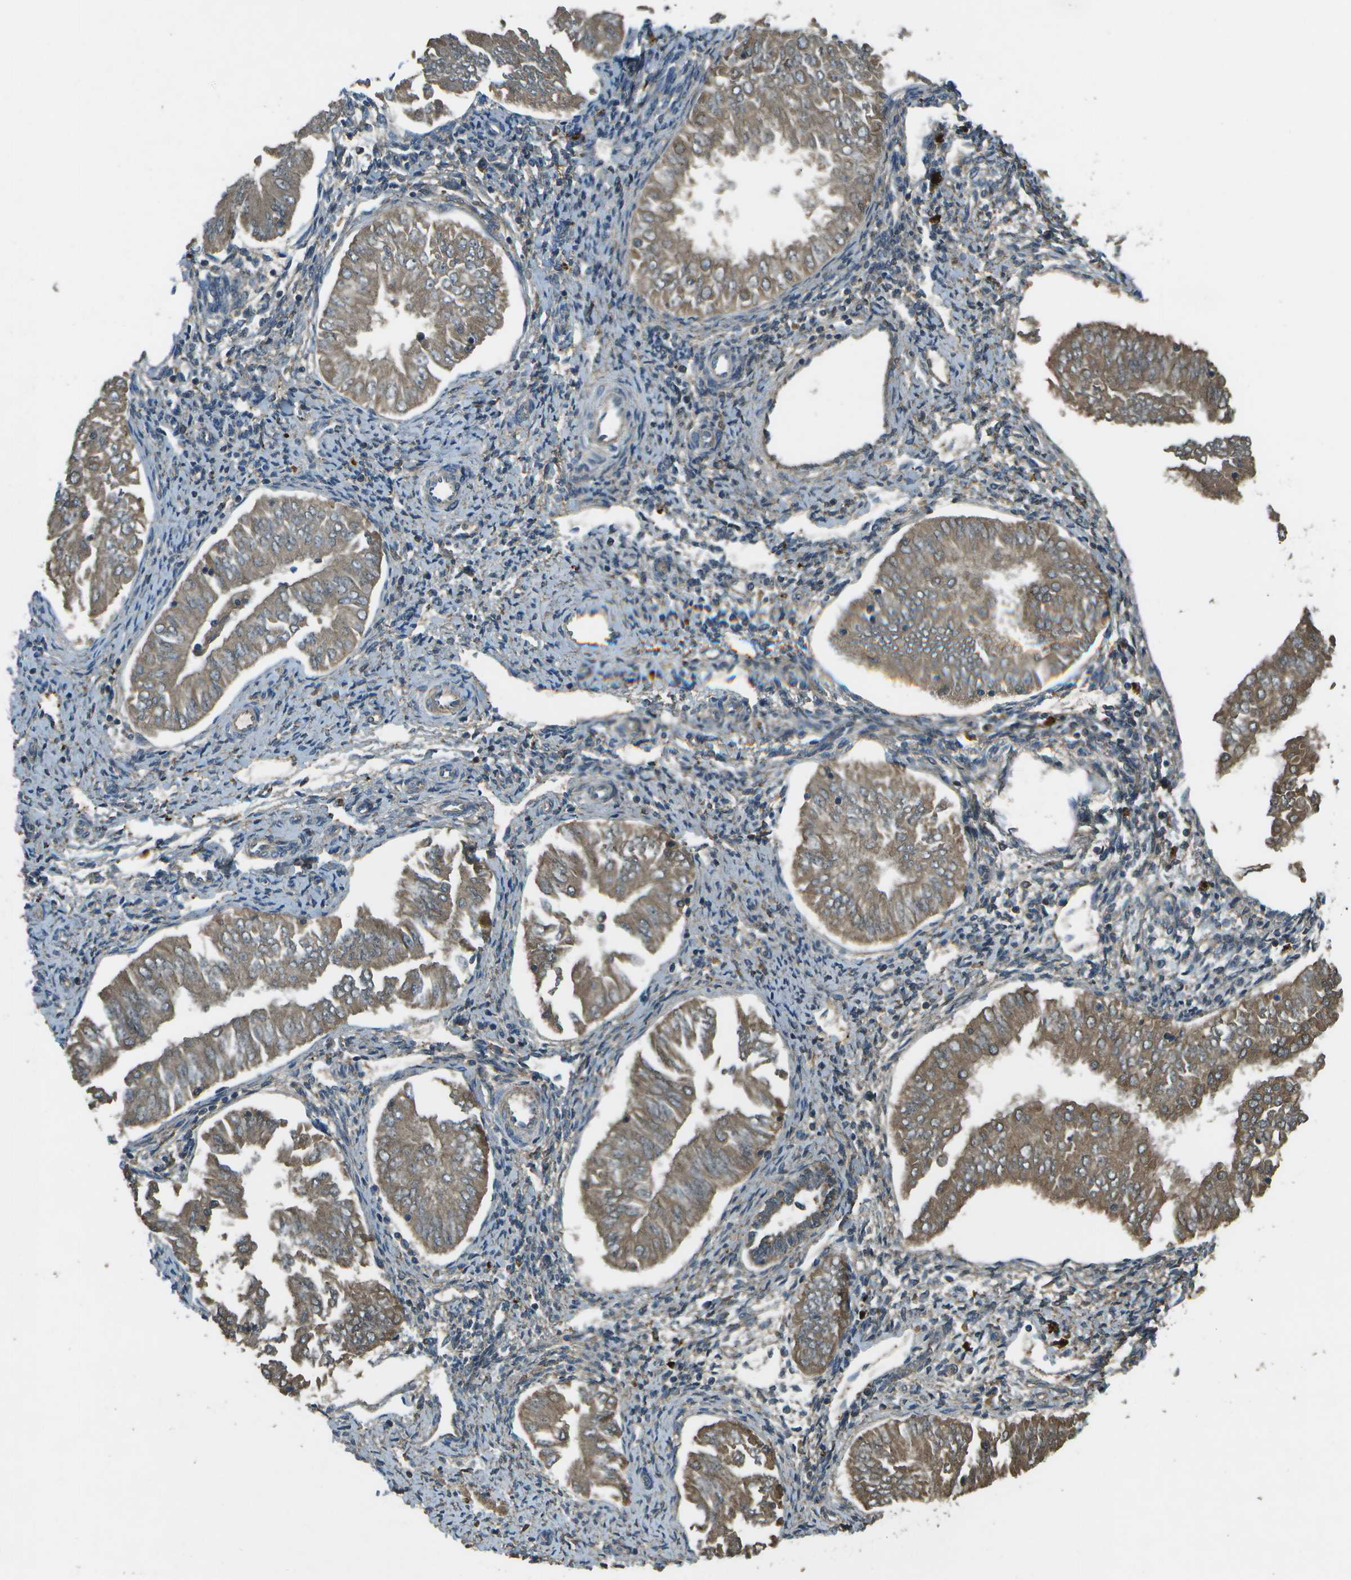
{"staining": {"intensity": "moderate", "quantity": ">75%", "location": "cytoplasmic/membranous"}, "tissue": "endometrial cancer", "cell_type": "Tumor cells", "image_type": "cancer", "snomed": [{"axis": "morphology", "description": "Adenocarcinoma, NOS"}, {"axis": "topography", "description": "Endometrium"}], "caption": "Immunohistochemistry photomicrograph of neoplastic tissue: adenocarcinoma (endometrial) stained using IHC displays medium levels of moderate protein expression localized specifically in the cytoplasmic/membranous of tumor cells, appearing as a cytoplasmic/membranous brown color.", "gene": "PXYLP1", "patient": {"sex": "female", "age": 53}}